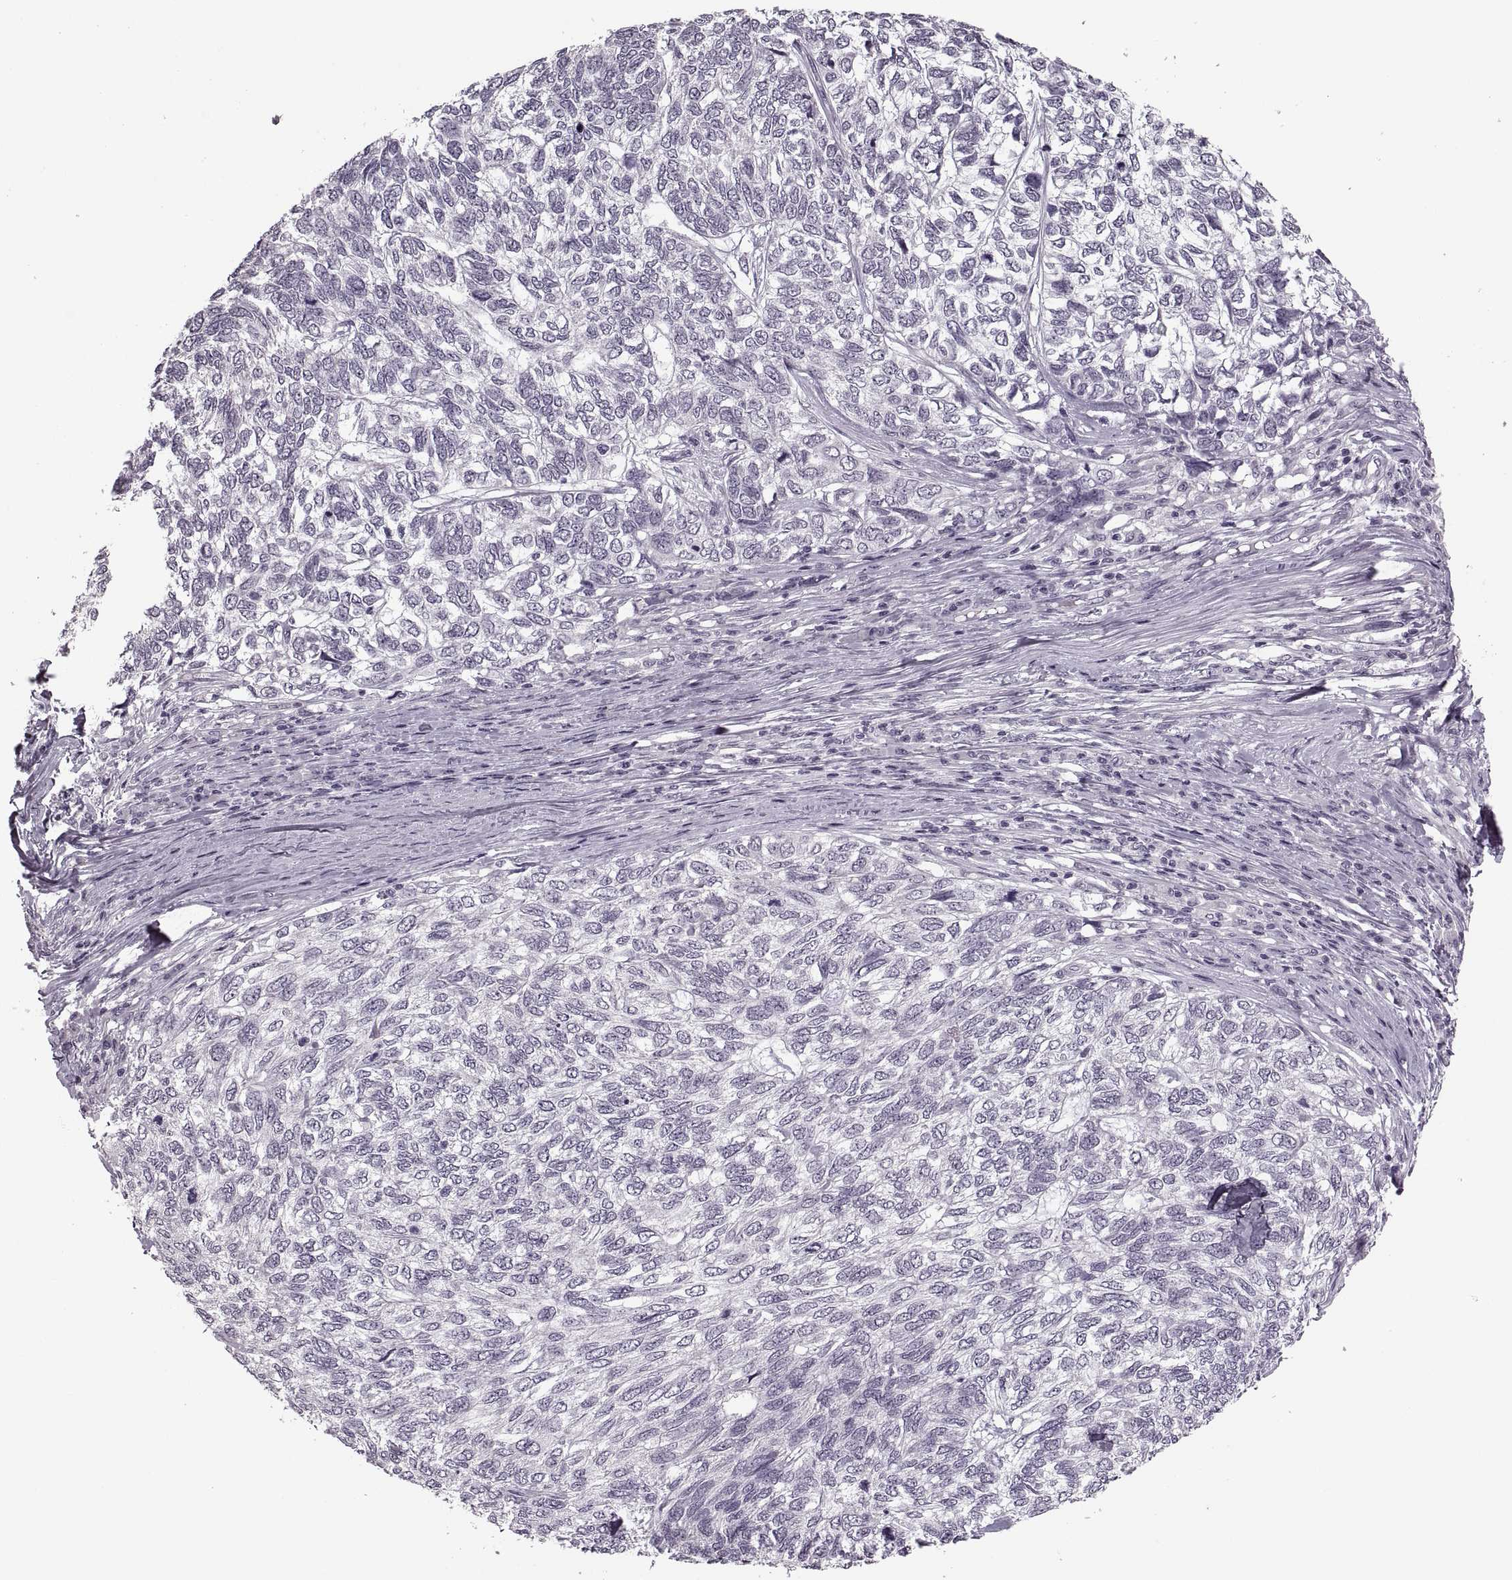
{"staining": {"intensity": "negative", "quantity": "none", "location": "none"}, "tissue": "skin cancer", "cell_type": "Tumor cells", "image_type": "cancer", "snomed": [{"axis": "morphology", "description": "Basal cell carcinoma"}, {"axis": "topography", "description": "Skin"}], "caption": "The photomicrograph displays no staining of tumor cells in basal cell carcinoma (skin). (Brightfield microscopy of DAB immunohistochemistry at high magnification).", "gene": "PAGE5", "patient": {"sex": "female", "age": 65}}